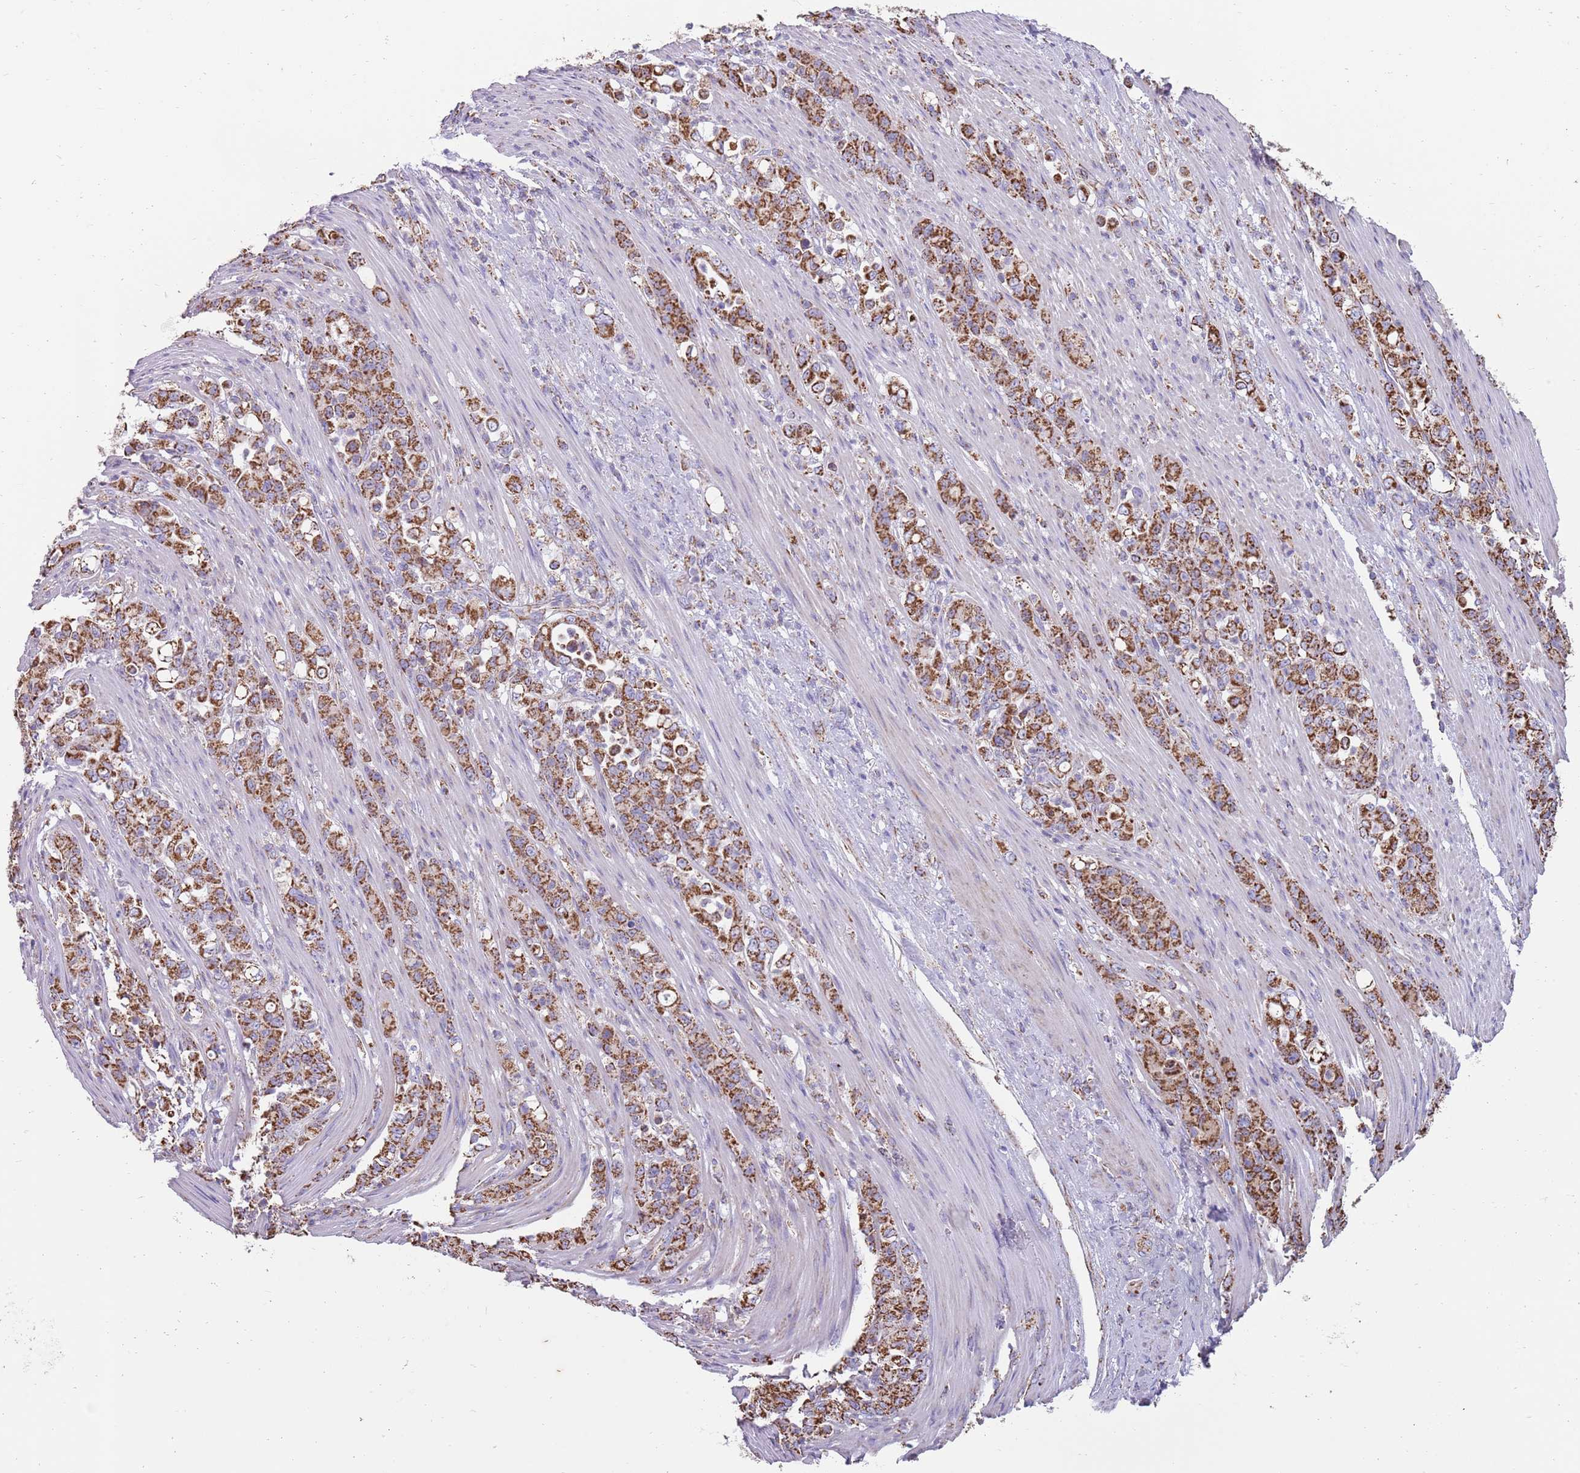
{"staining": {"intensity": "strong", "quantity": ">75%", "location": "cytoplasmic/membranous"}, "tissue": "stomach cancer", "cell_type": "Tumor cells", "image_type": "cancer", "snomed": [{"axis": "morphology", "description": "Normal tissue, NOS"}, {"axis": "morphology", "description": "Adenocarcinoma, NOS"}, {"axis": "topography", "description": "Stomach"}], "caption": "Immunohistochemistry (IHC) of adenocarcinoma (stomach) shows high levels of strong cytoplasmic/membranous staining in approximately >75% of tumor cells.", "gene": "TTLL1", "patient": {"sex": "female", "age": 79}}